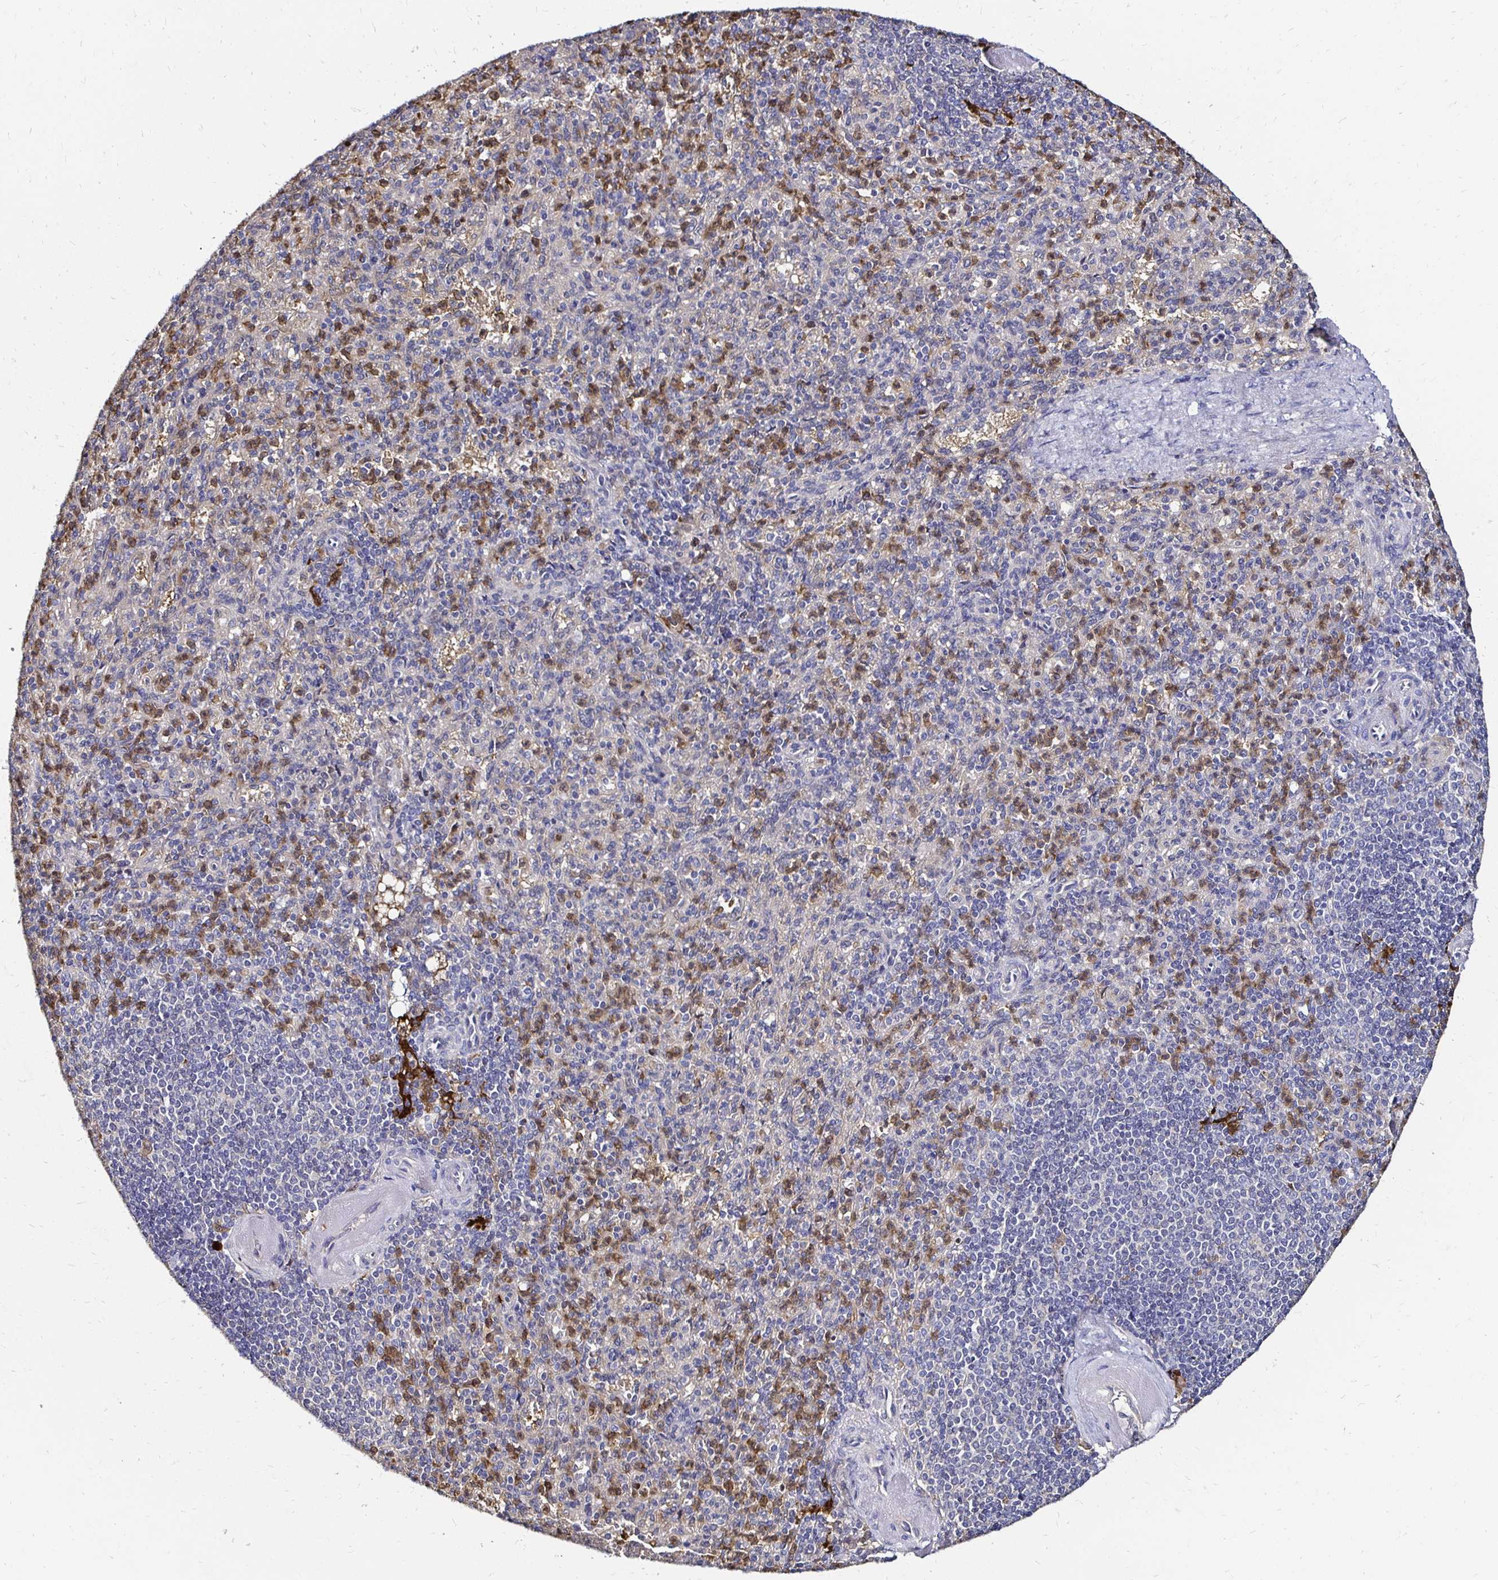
{"staining": {"intensity": "moderate", "quantity": "25%-75%", "location": "cytoplasmic/membranous"}, "tissue": "spleen", "cell_type": "Cells in red pulp", "image_type": "normal", "snomed": [{"axis": "morphology", "description": "Normal tissue, NOS"}, {"axis": "topography", "description": "Spleen"}], "caption": "A histopathology image showing moderate cytoplasmic/membranous expression in approximately 25%-75% of cells in red pulp in normal spleen, as visualized by brown immunohistochemical staining.", "gene": "TXN", "patient": {"sex": "female", "age": 74}}